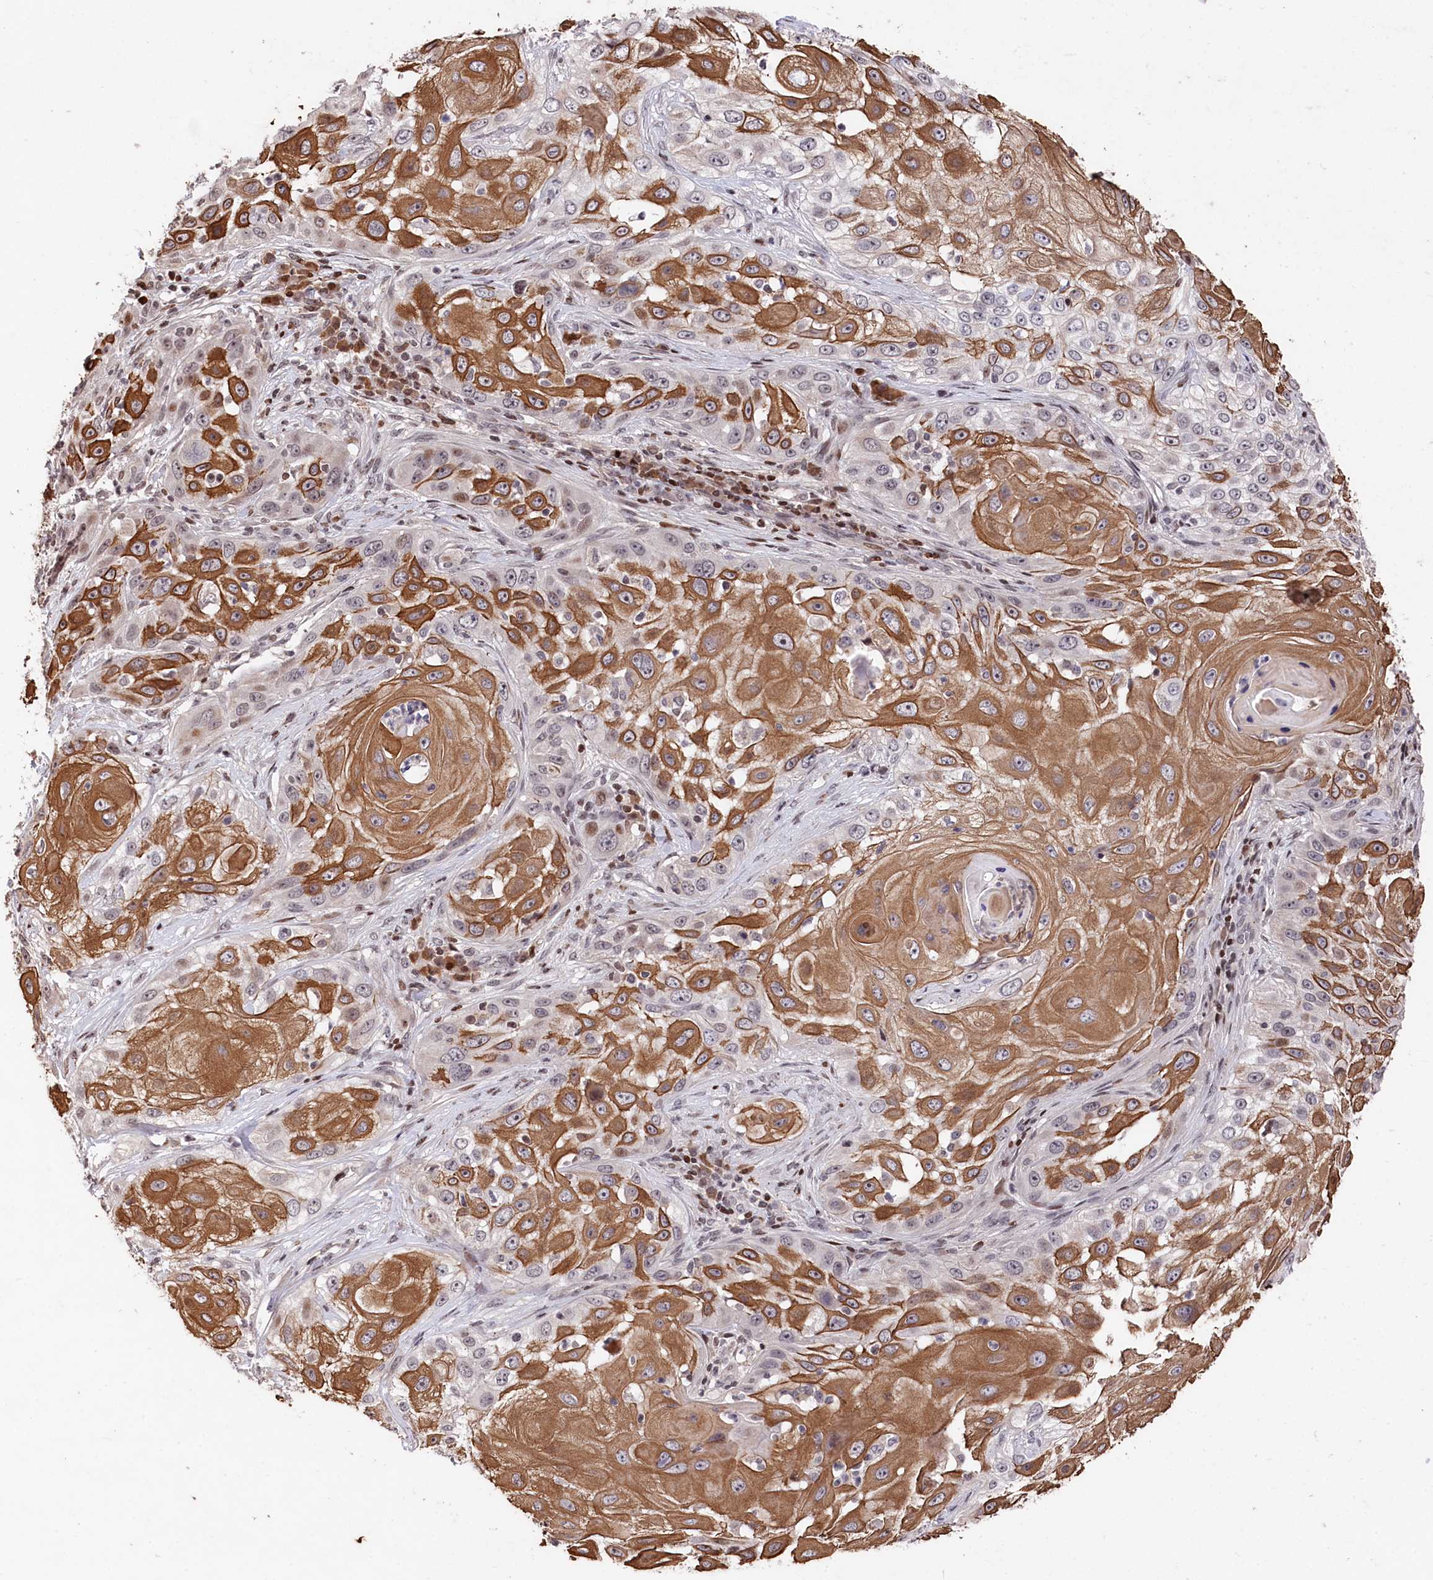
{"staining": {"intensity": "strong", "quantity": "25%-75%", "location": "cytoplasmic/membranous"}, "tissue": "skin cancer", "cell_type": "Tumor cells", "image_type": "cancer", "snomed": [{"axis": "morphology", "description": "Squamous cell carcinoma, NOS"}, {"axis": "topography", "description": "Skin"}], "caption": "Human squamous cell carcinoma (skin) stained with a protein marker displays strong staining in tumor cells.", "gene": "MCF2L2", "patient": {"sex": "female", "age": 44}}